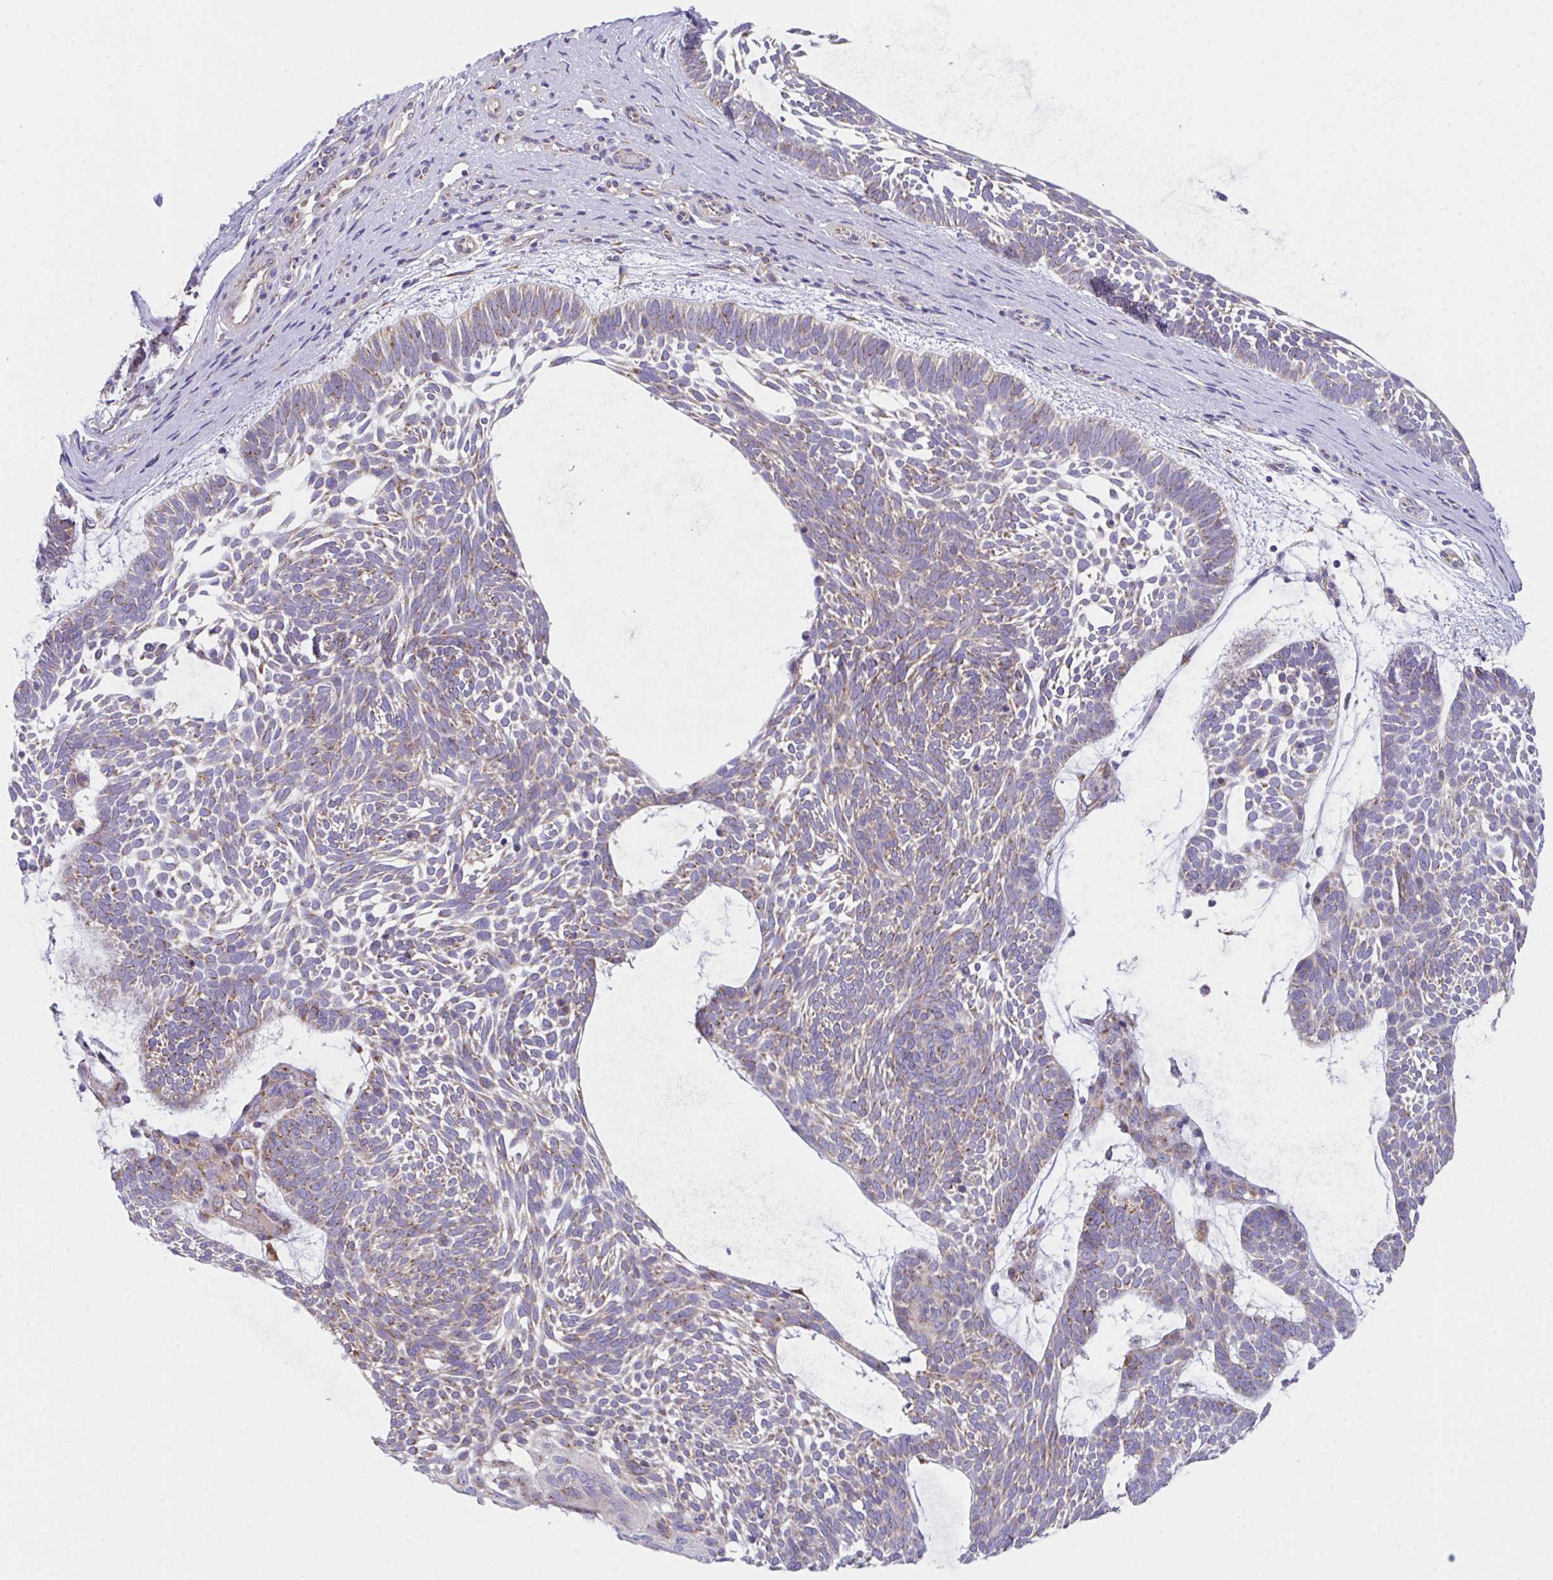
{"staining": {"intensity": "weak", "quantity": "25%-75%", "location": "cytoplasmic/membranous"}, "tissue": "skin cancer", "cell_type": "Tumor cells", "image_type": "cancer", "snomed": [{"axis": "morphology", "description": "Basal cell carcinoma"}, {"axis": "topography", "description": "Skin"}, {"axis": "topography", "description": "Skin of face"}], "caption": "A low amount of weak cytoplasmic/membranous positivity is identified in approximately 25%-75% of tumor cells in basal cell carcinoma (skin) tissue.", "gene": "MIA3", "patient": {"sex": "male", "age": 83}}